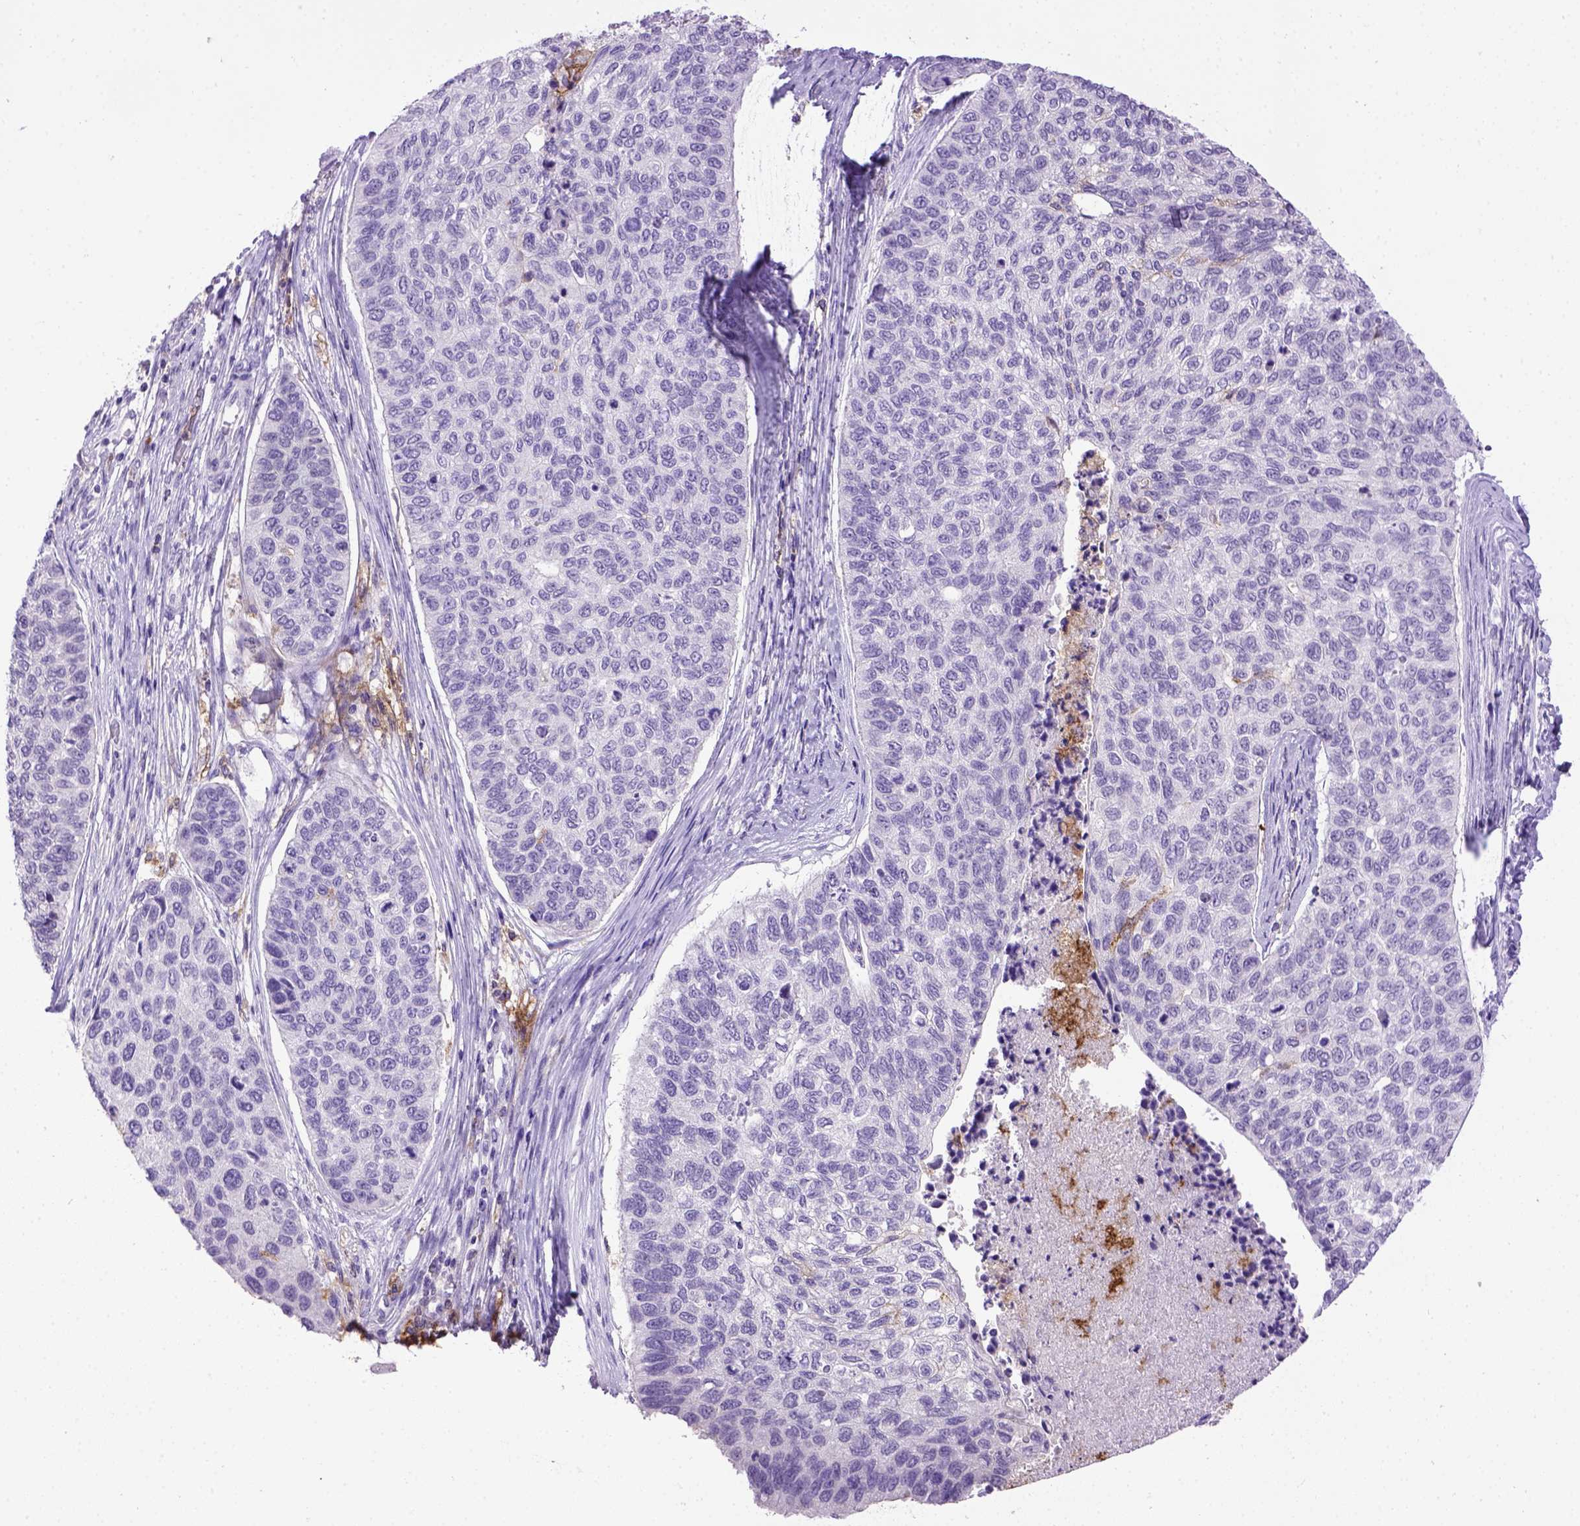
{"staining": {"intensity": "negative", "quantity": "none", "location": "none"}, "tissue": "lung cancer", "cell_type": "Tumor cells", "image_type": "cancer", "snomed": [{"axis": "morphology", "description": "Squamous cell carcinoma, NOS"}, {"axis": "topography", "description": "Lung"}], "caption": "IHC photomicrograph of neoplastic tissue: lung cancer (squamous cell carcinoma) stained with DAB (3,3'-diaminobenzidine) exhibits no significant protein expression in tumor cells. (Stains: DAB immunohistochemistry (IHC) with hematoxylin counter stain, Microscopy: brightfield microscopy at high magnification).", "gene": "ITGAX", "patient": {"sex": "male", "age": 69}}